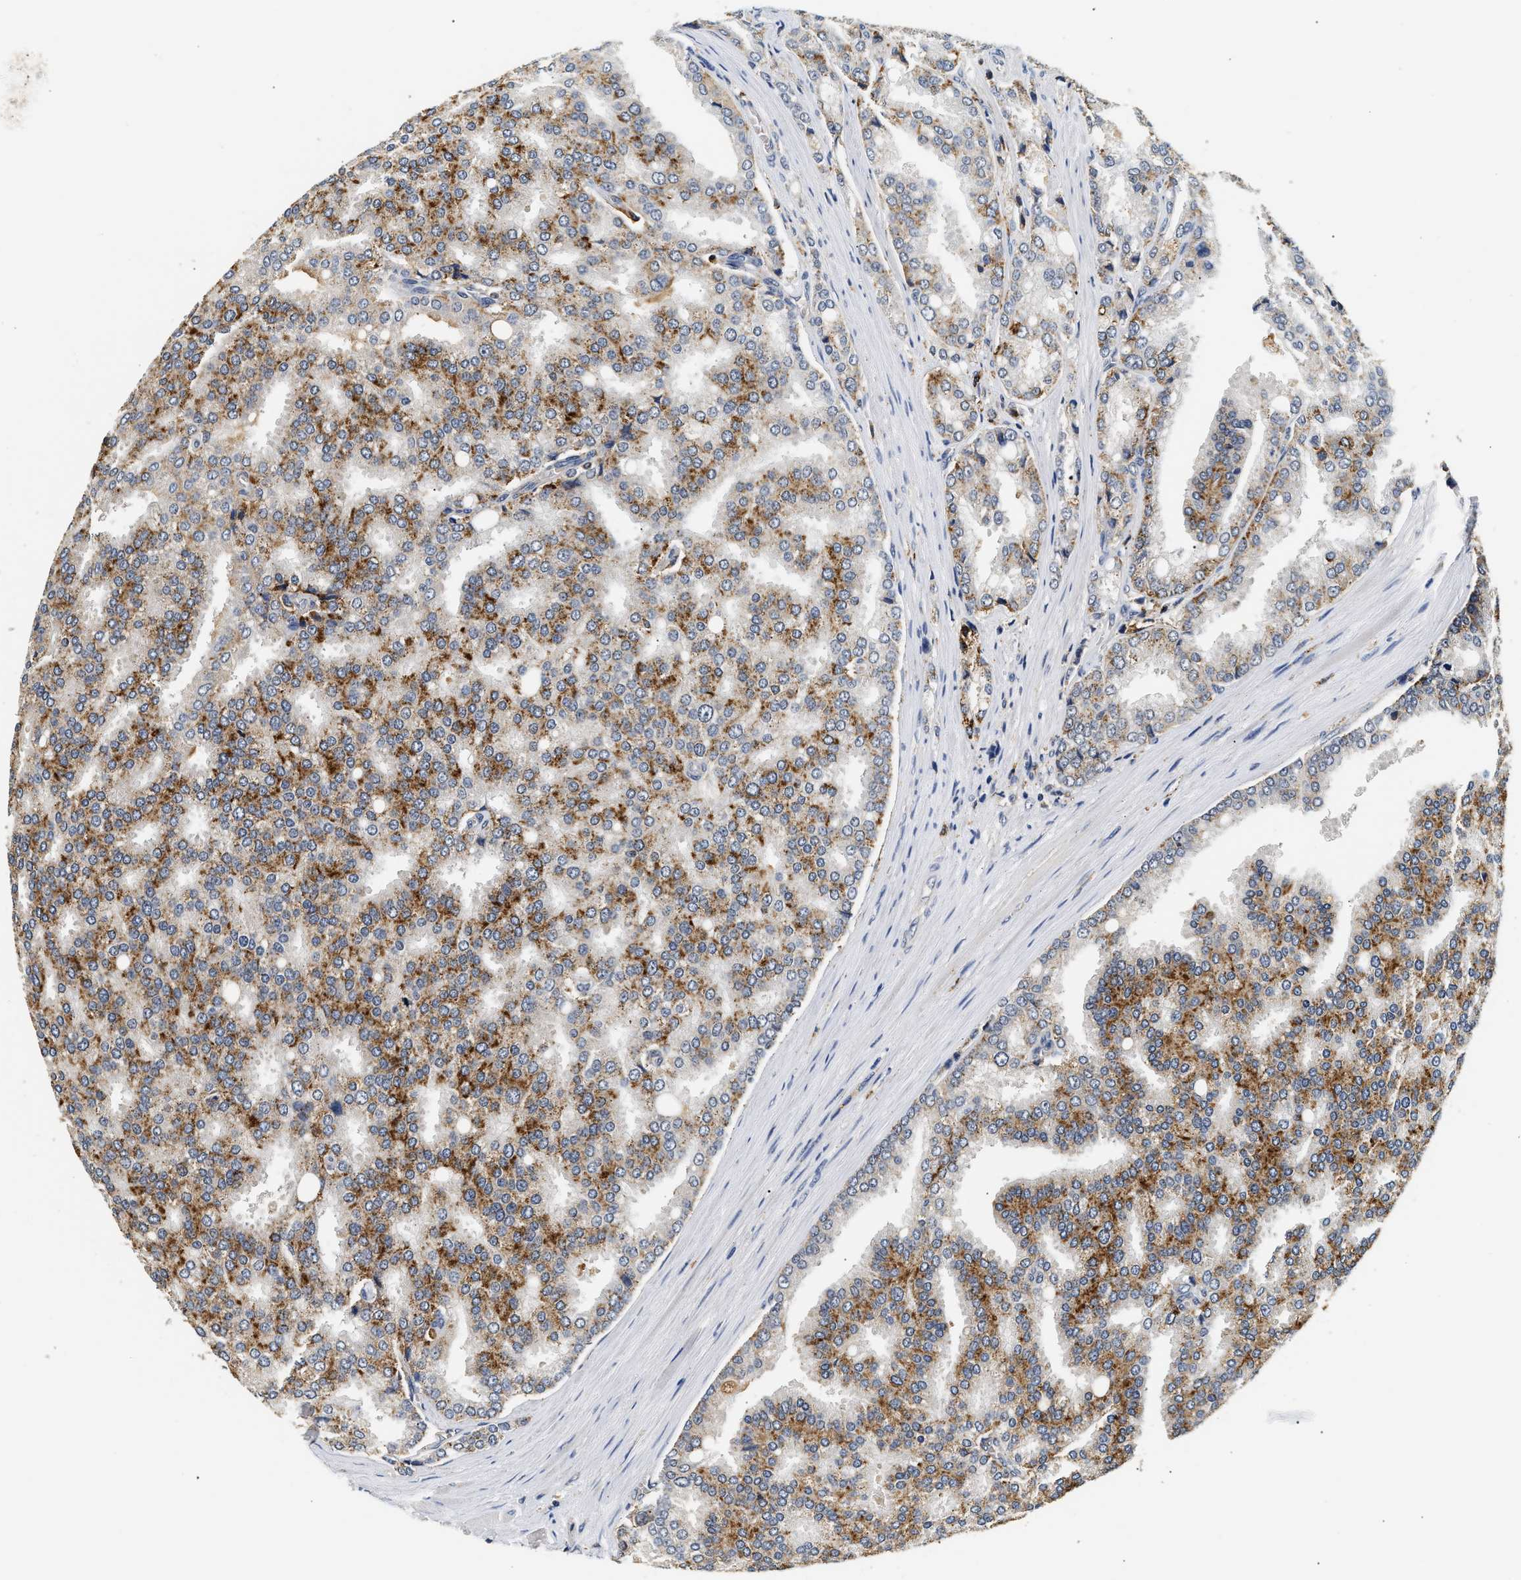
{"staining": {"intensity": "moderate", "quantity": "25%-75%", "location": "cytoplasmic/membranous"}, "tissue": "prostate cancer", "cell_type": "Tumor cells", "image_type": "cancer", "snomed": [{"axis": "morphology", "description": "Adenocarcinoma, High grade"}, {"axis": "topography", "description": "Prostate"}], "caption": "This histopathology image shows prostate high-grade adenocarcinoma stained with immunohistochemistry (IHC) to label a protein in brown. The cytoplasmic/membranous of tumor cells show moderate positivity for the protein. Nuclei are counter-stained blue.", "gene": "SMU1", "patient": {"sex": "male", "age": 50}}